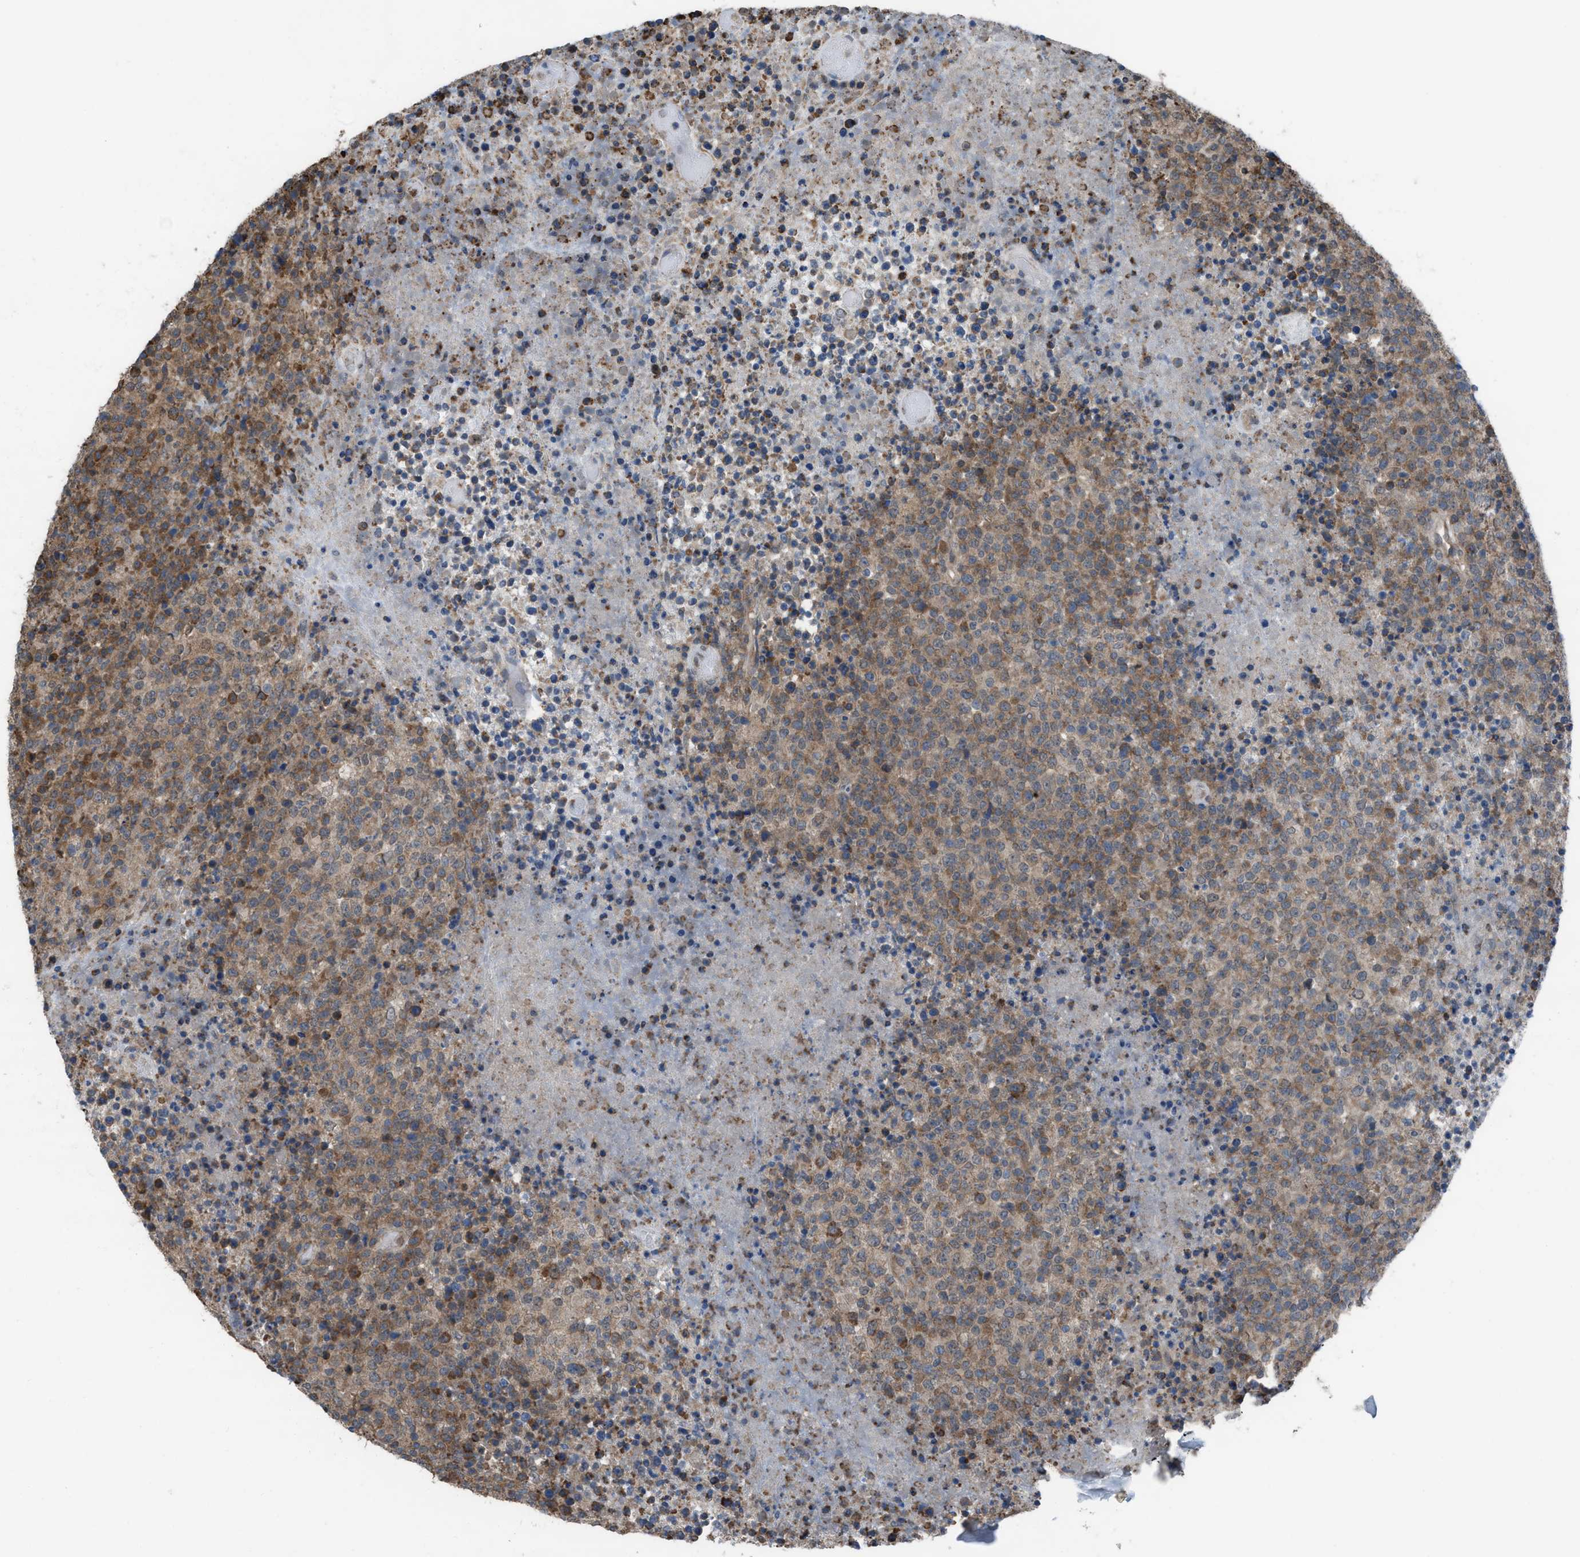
{"staining": {"intensity": "moderate", "quantity": ">75%", "location": "cytoplasmic/membranous"}, "tissue": "lymphoma", "cell_type": "Tumor cells", "image_type": "cancer", "snomed": [{"axis": "morphology", "description": "Malignant lymphoma, non-Hodgkin's type, High grade"}, {"axis": "topography", "description": "Lymph node"}], "caption": "Immunohistochemical staining of malignant lymphoma, non-Hodgkin's type (high-grade) exhibits medium levels of moderate cytoplasmic/membranous protein staining in approximately >75% of tumor cells.", "gene": "PLAA", "patient": {"sex": "male", "age": 13}}